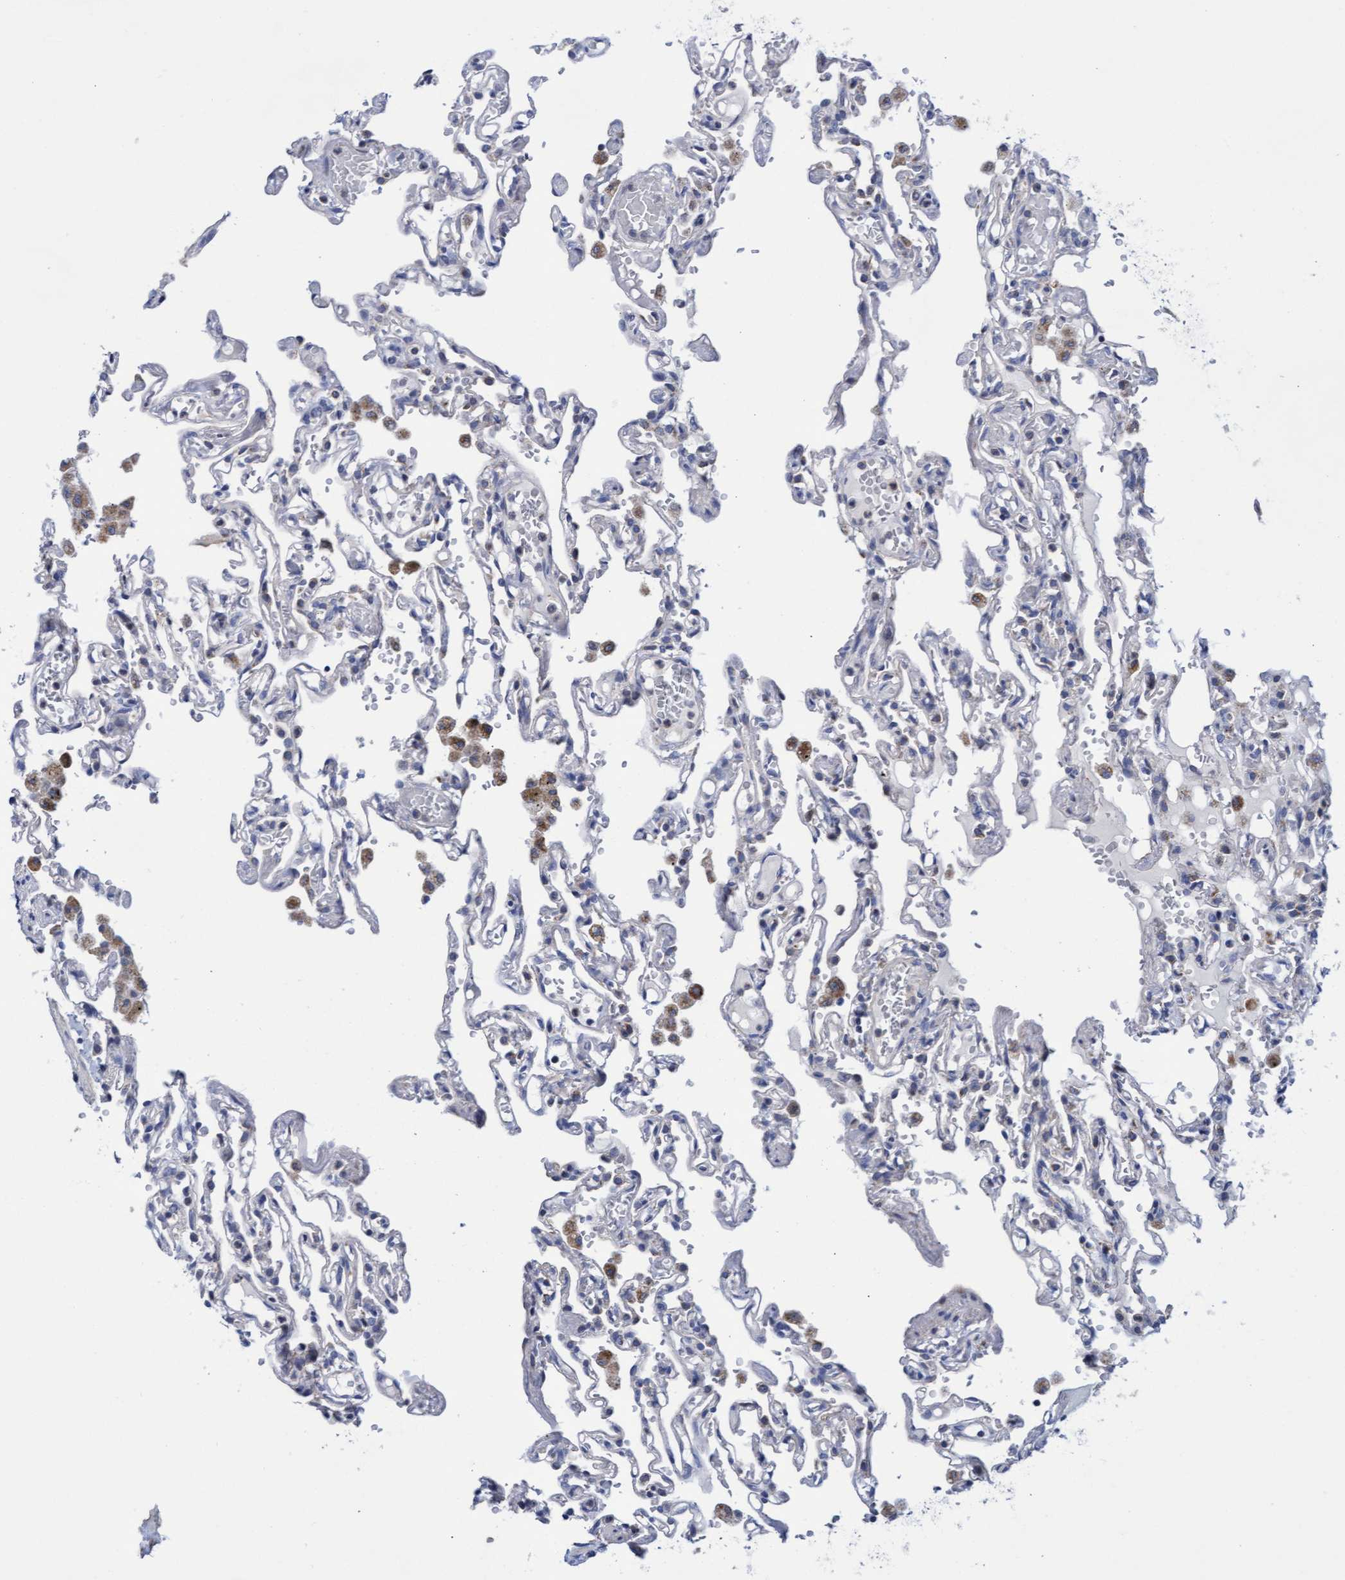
{"staining": {"intensity": "moderate", "quantity": "<25%", "location": "cytoplasmic/membranous"}, "tissue": "lung", "cell_type": "Alveolar cells", "image_type": "normal", "snomed": [{"axis": "morphology", "description": "Normal tissue, NOS"}, {"axis": "topography", "description": "Lung"}], "caption": "This image reveals normal lung stained with immunohistochemistry to label a protein in brown. The cytoplasmic/membranous of alveolar cells show moderate positivity for the protein. Nuclei are counter-stained blue.", "gene": "ZNF750", "patient": {"sex": "male", "age": 21}}